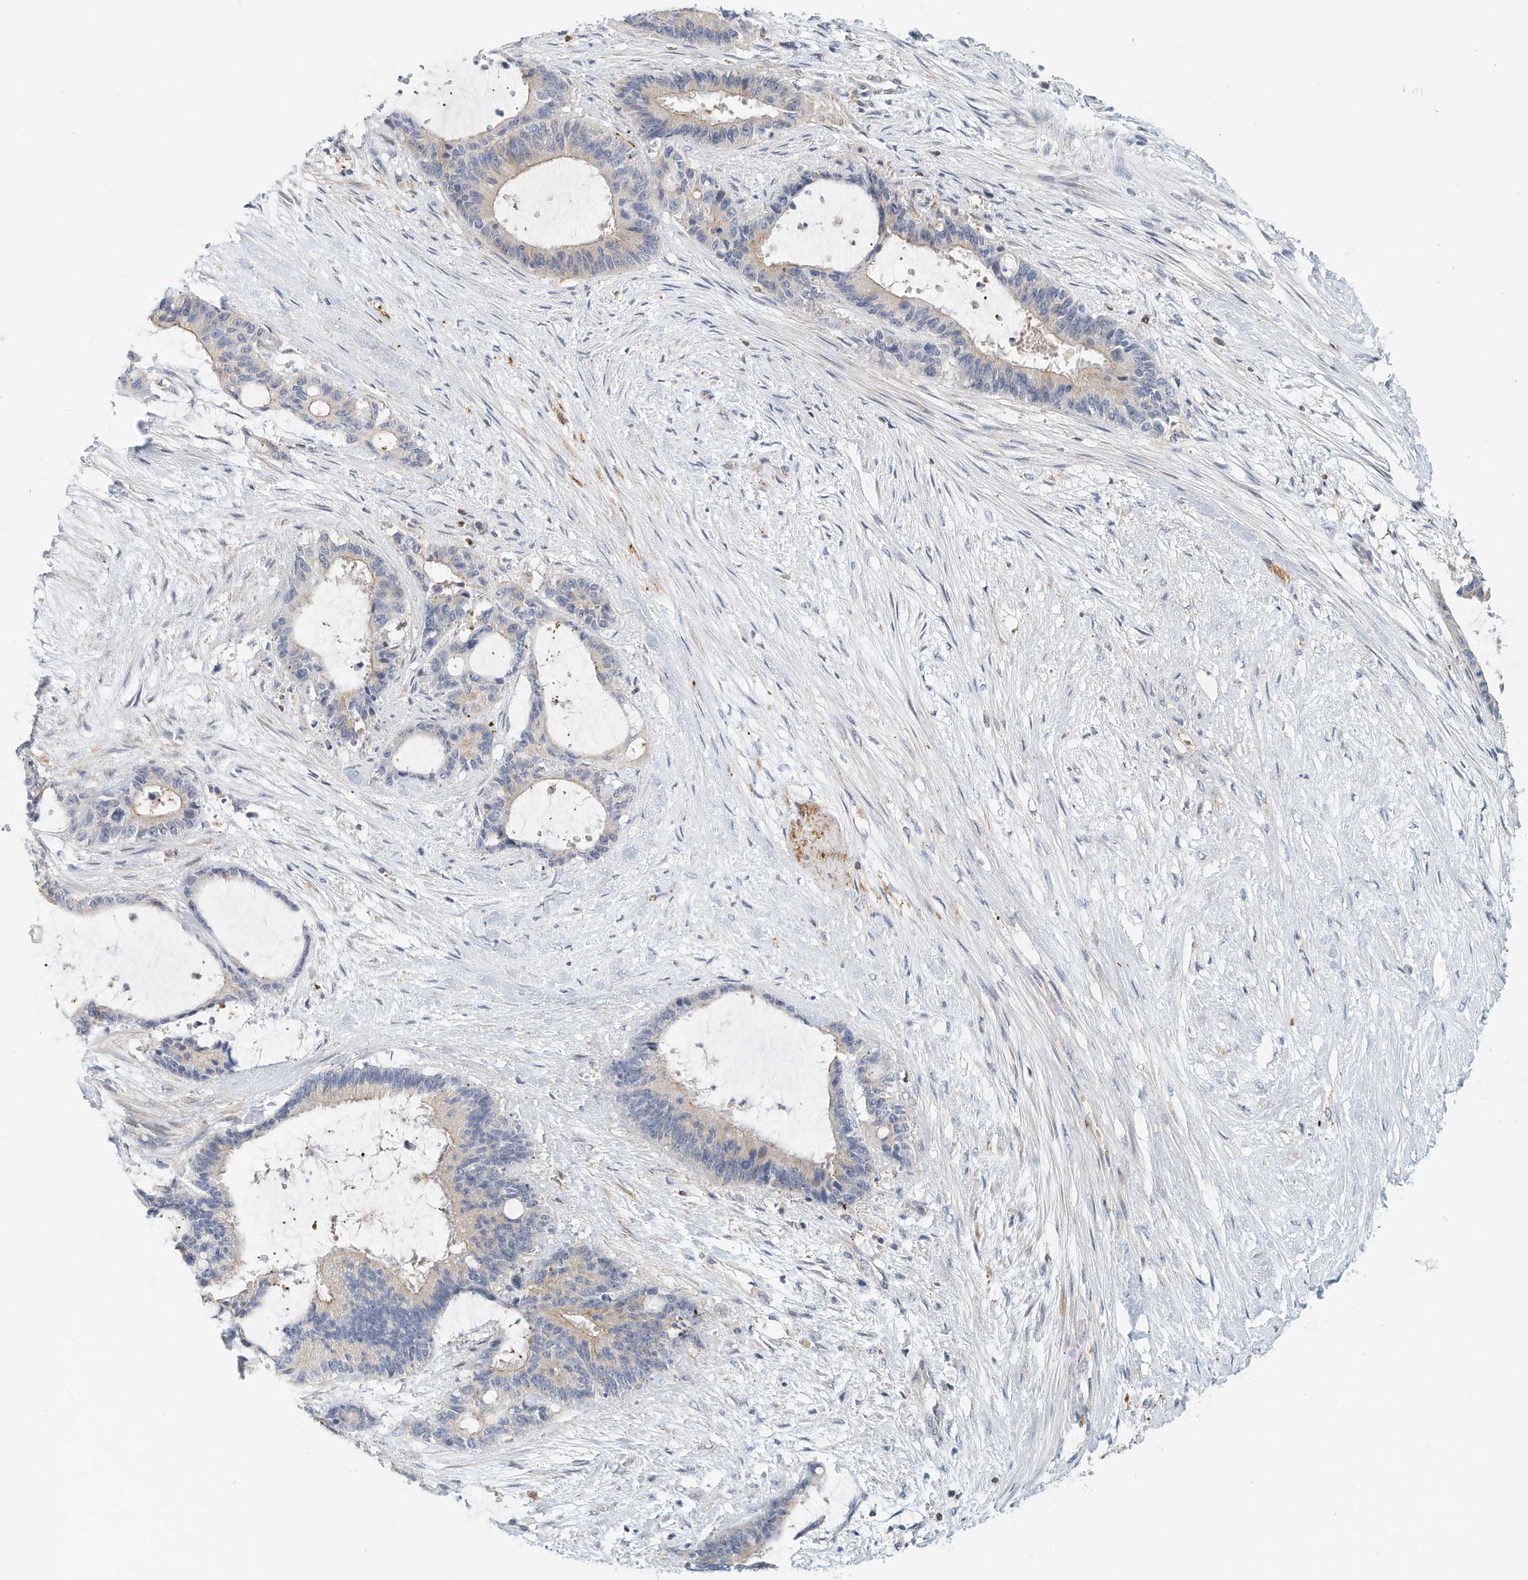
{"staining": {"intensity": "weak", "quantity": "<25%", "location": "cytoplasmic/membranous"}, "tissue": "liver cancer", "cell_type": "Tumor cells", "image_type": "cancer", "snomed": [{"axis": "morphology", "description": "Normal tissue, NOS"}, {"axis": "morphology", "description": "Cholangiocarcinoma"}, {"axis": "topography", "description": "Liver"}, {"axis": "topography", "description": "Peripheral nerve tissue"}], "caption": "Immunohistochemistry histopathology image of human liver cholangiocarcinoma stained for a protein (brown), which shows no staining in tumor cells.", "gene": "MICAL1", "patient": {"sex": "female", "age": 73}}